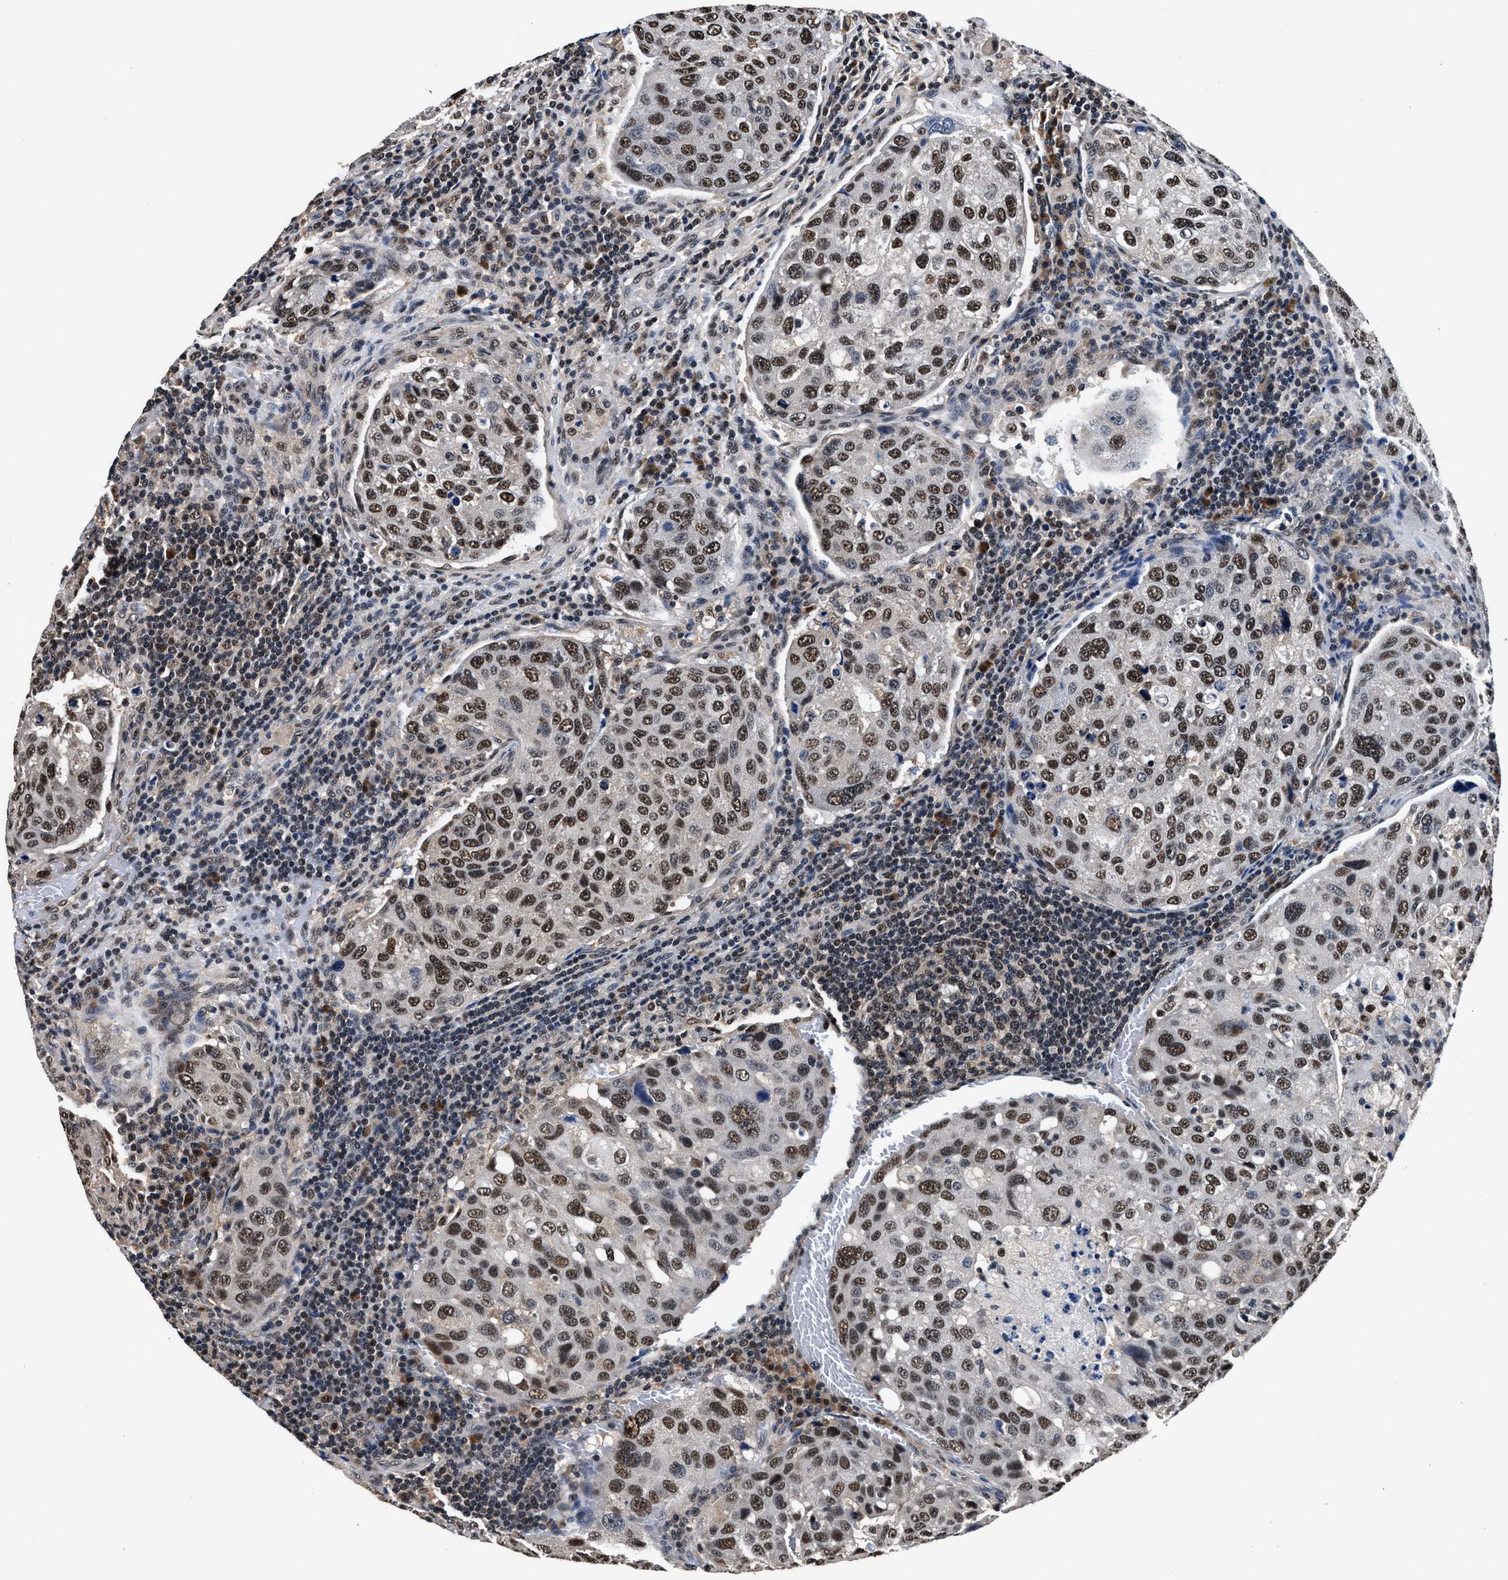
{"staining": {"intensity": "strong", "quantity": ">75%", "location": "nuclear"}, "tissue": "urothelial cancer", "cell_type": "Tumor cells", "image_type": "cancer", "snomed": [{"axis": "morphology", "description": "Urothelial carcinoma, High grade"}, {"axis": "topography", "description": "Lymph node"}, {"axis": "topography", "description": "Urinary bladder"}], "caption": "This image shows IHC staining of human urothelial cancer, with high strong nuclear expression in about >75% of tumor cells.", "gene": "USP16", "patient": {"sex": "male", "age": 51}}